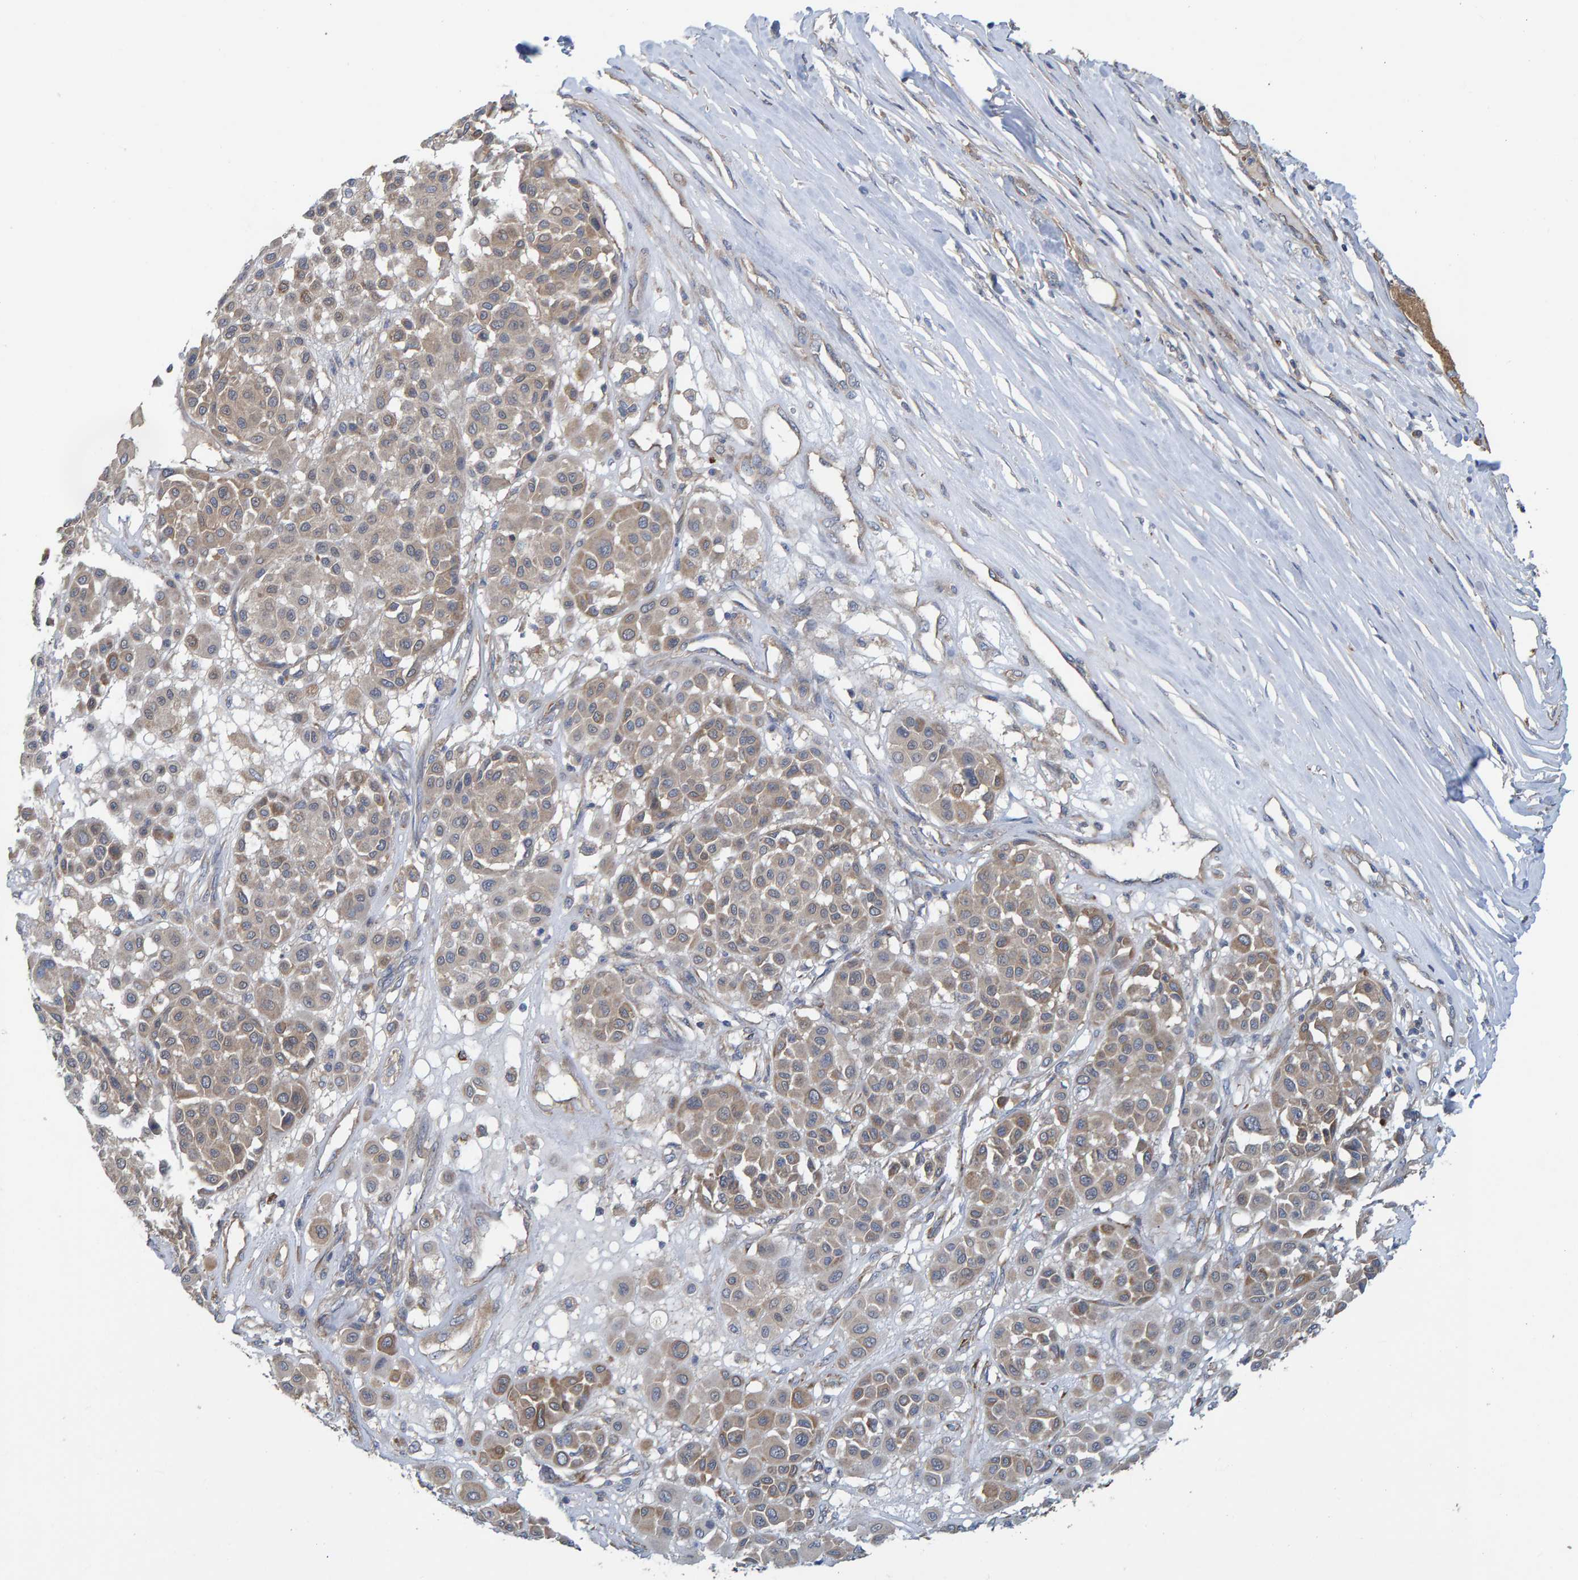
{"staining": {"intensity": "weak", "quantity": ">75%", "location": "cytoplasmic/membranous"}, "tissue": "melanoma", "cell_type": "Tumor cells", "image_type": "cancer", "snomed": [{"axis": "morphology", "description": "Malignant melanoma, Metastatic site"}, {"axis": "topography", "description": "Soft tissue"}], "caption": "A brown stain shows weak cytoplasmic/membranous expression of a protein in human melanoma tumor cells.", "gene": "LRSAM1", "patient": {"sex": "male", "age": 41}}